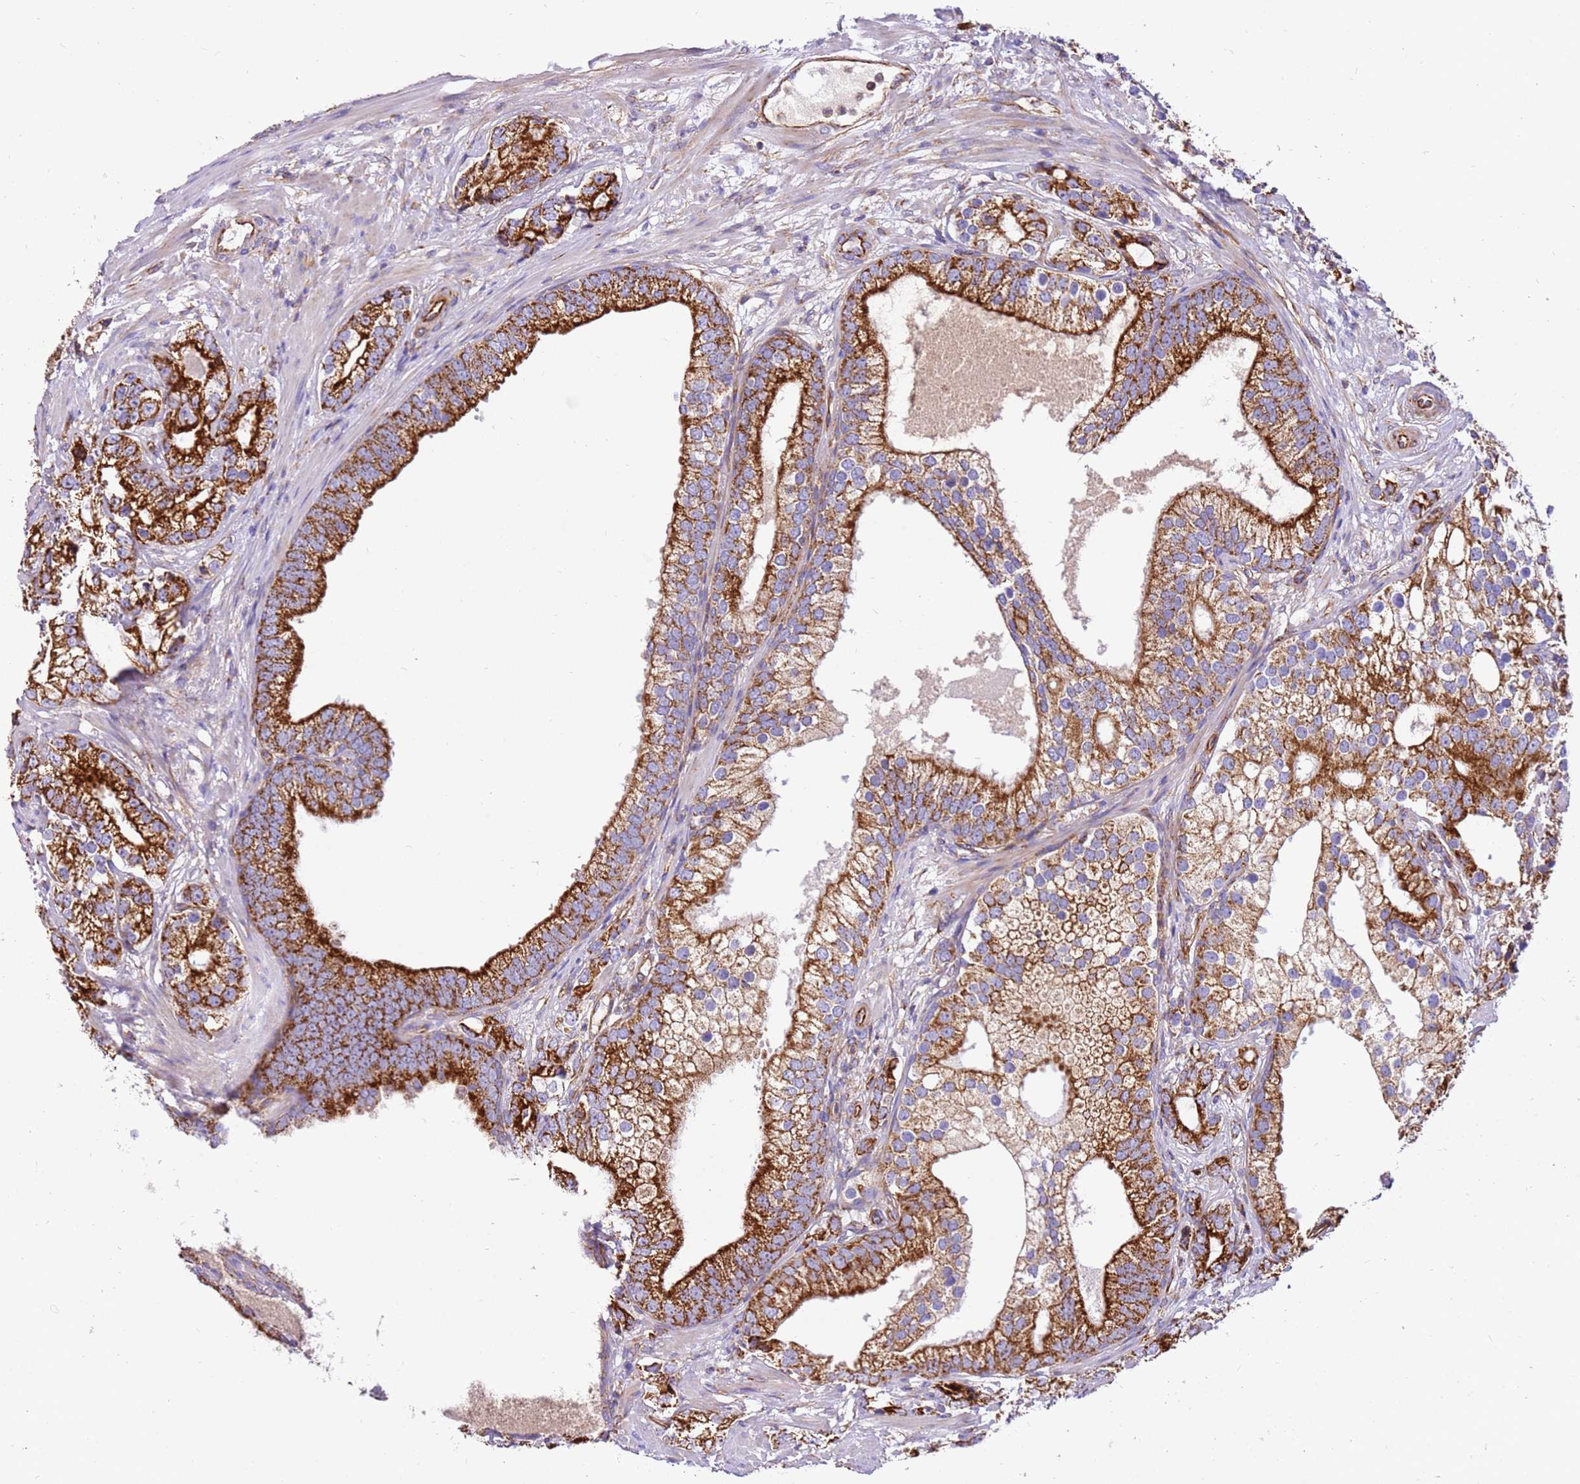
{"staining": {"intensity": "strong", "quantity": ">75%", "location": "cytoplasmic/membranous"}, "tissue": "prostate cancer", "cell_type": "Tumor cells", "image_type": "cancer", "snomed": [{"axis": "morphology", "description": "Adenocarcinoma, High grade"}, {"axis": "topography", "description": "Prostate"}], "caption": "About >75% of tumor cells in prostate cancer exhibit strong cytoplasmic/membranous protein expression as visualized by brown immunohistochemical staining.", "gene": "MRPL20", "patient": {"sex": "male", "age": 75}}